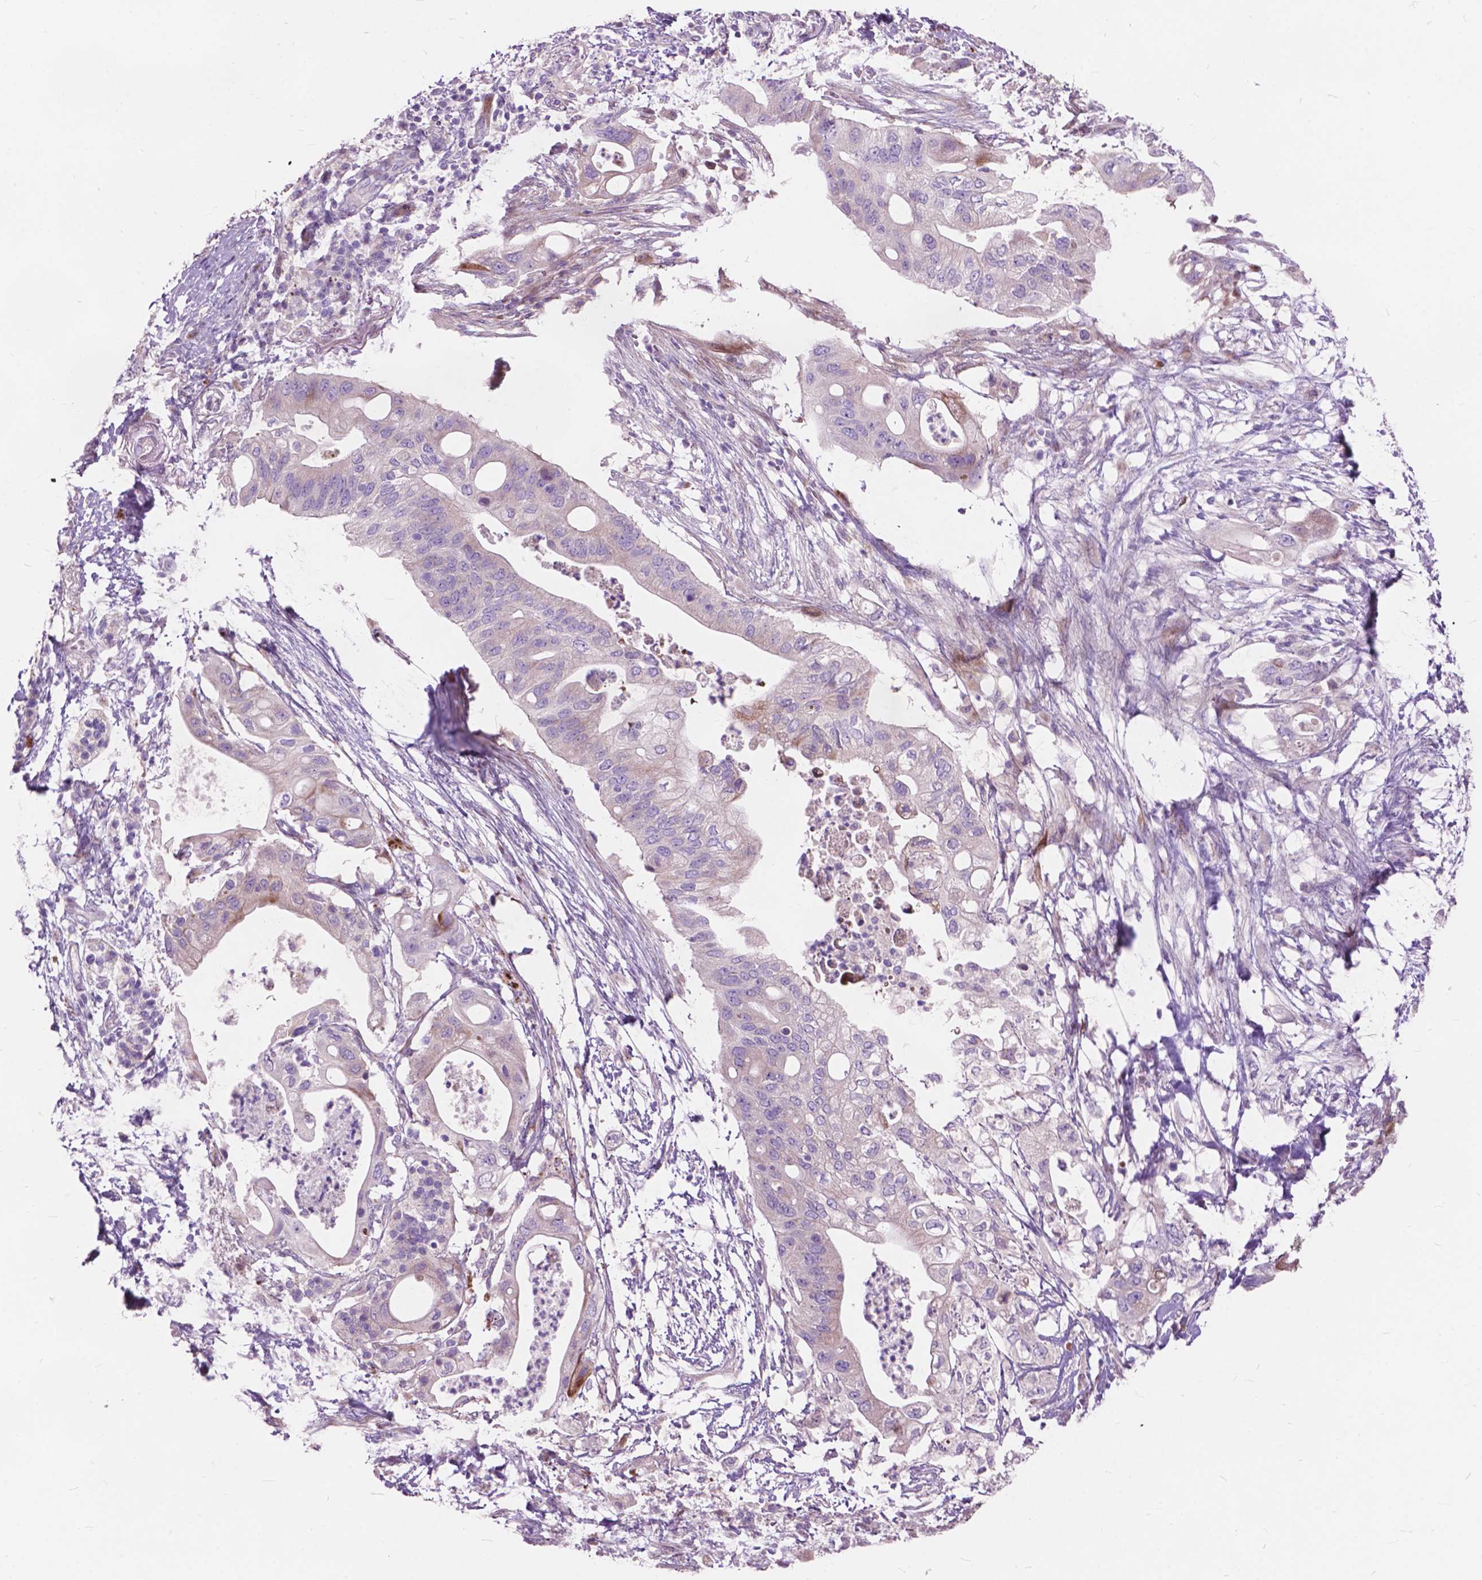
{"staining": {"intensity": "weak", "quantity": "<25%", "location": "cytoplasmic/membranous"}, "tissue": "pancreatic cancer", "cell_type": "Tumor cells", "image_type": "cancer", "snomed": [{"axis": "morphology", "description": "Adenocarcinoma, NOS"}, {"axis": "topography", "description": "Pancreas"}], "caption": "Human pancreatic cancer stained for a protein using immunohistochemistry (IHC) exhibits no expression in tumor cells.", "gene": "MORN1", "patient": {"sex": "female", "age": 72}}